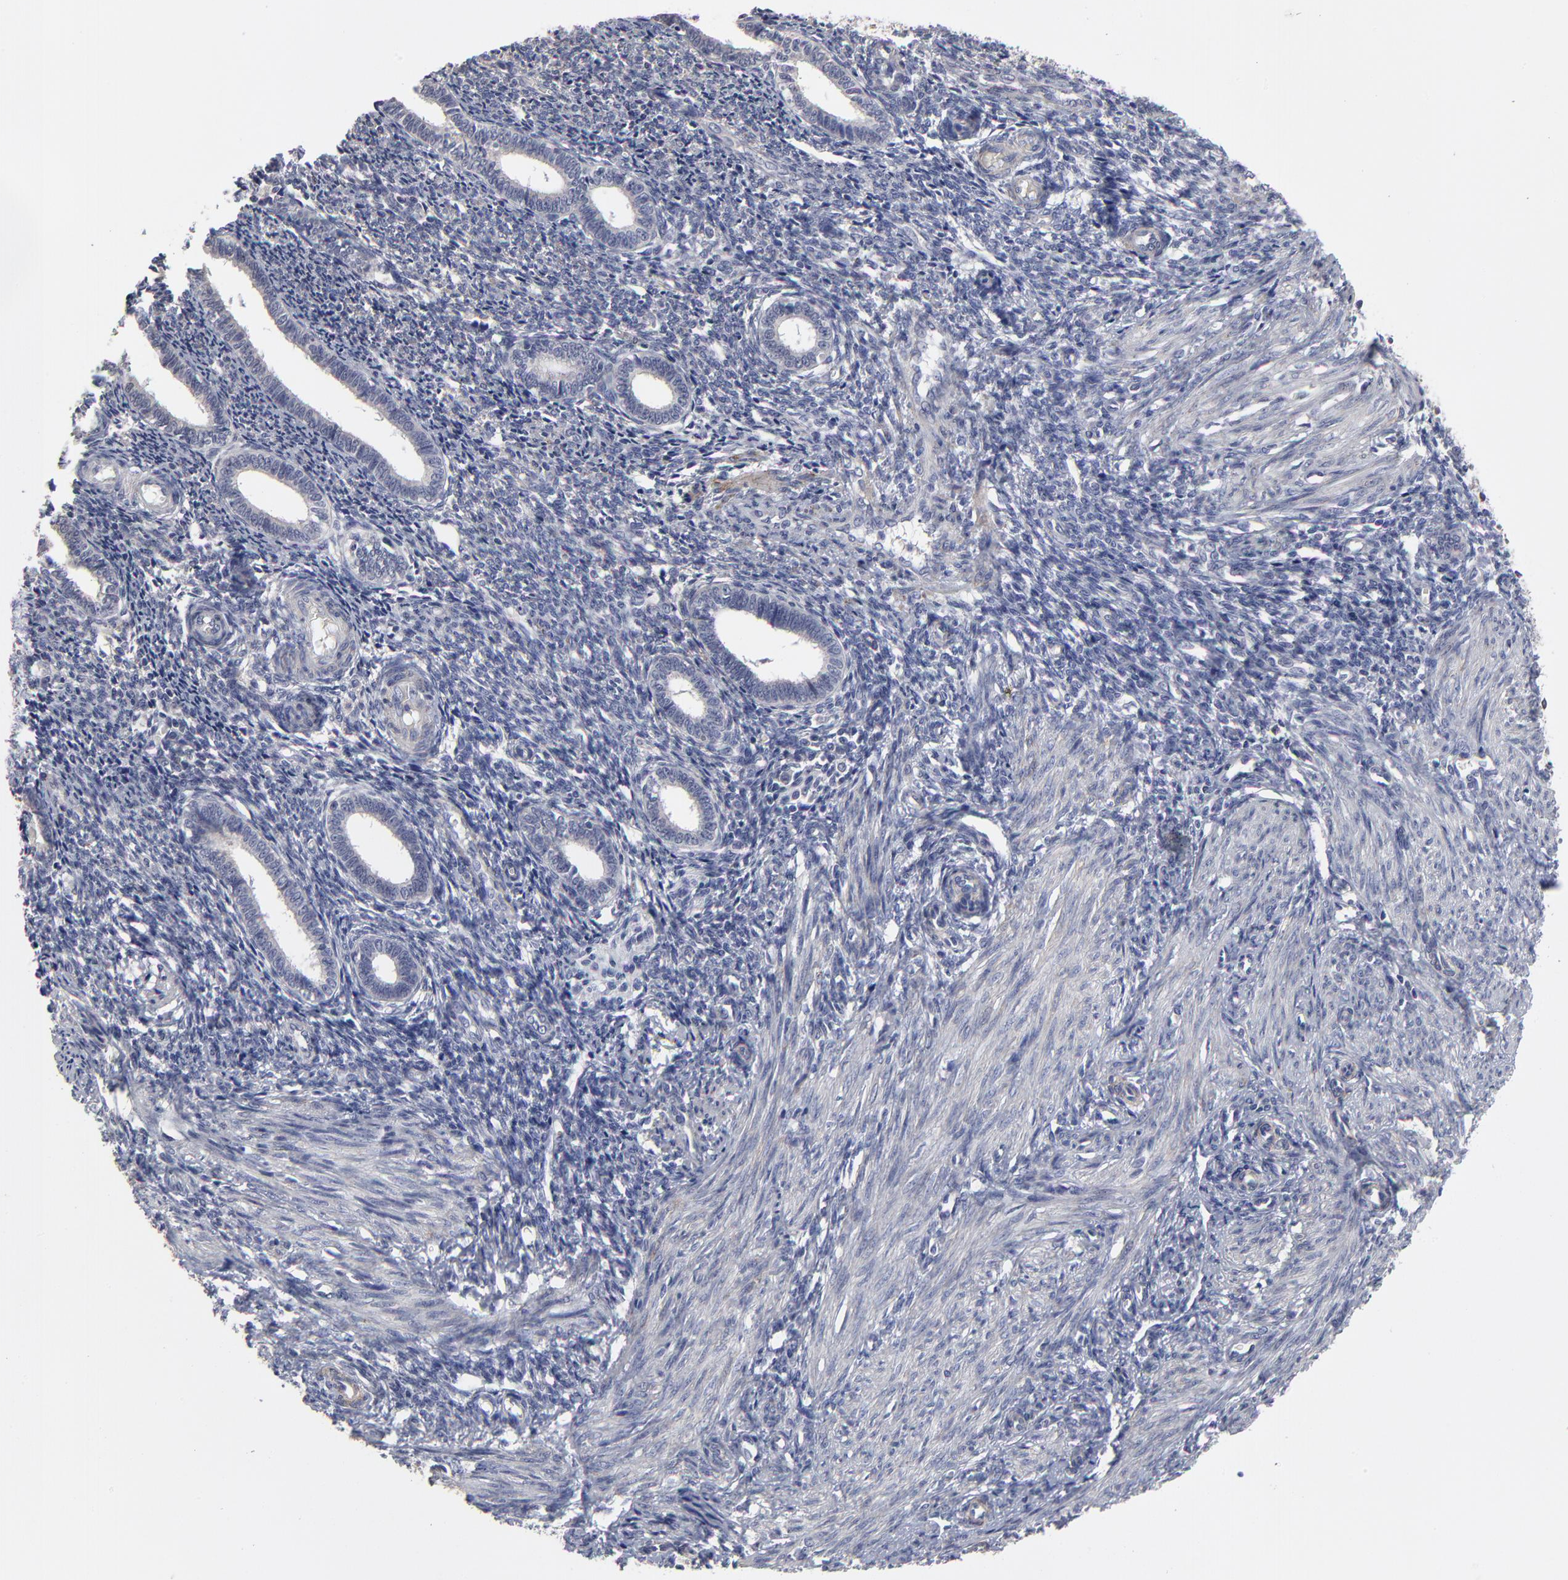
{"staining": {"intensity": "weak", "quantity": "<25%", "location": "cytoplasmic/membranous"}, "tissue": "endometrium", "cell_type": "Cells in endometrial stroma", "image_type": "normal", "snomed": [{"axis": "morphology", "description": "Normal tissue, NOS"}, {"axis": "topography", "description": "Endometrium"}], "caption": "Immunohistochemistry of benign human endometrium reveals no staining in cells in endometrial stroma. Nuclei are stained in blue.", "gene": "MAGEA10", "patient": {"sex": "female", "age": 27}}